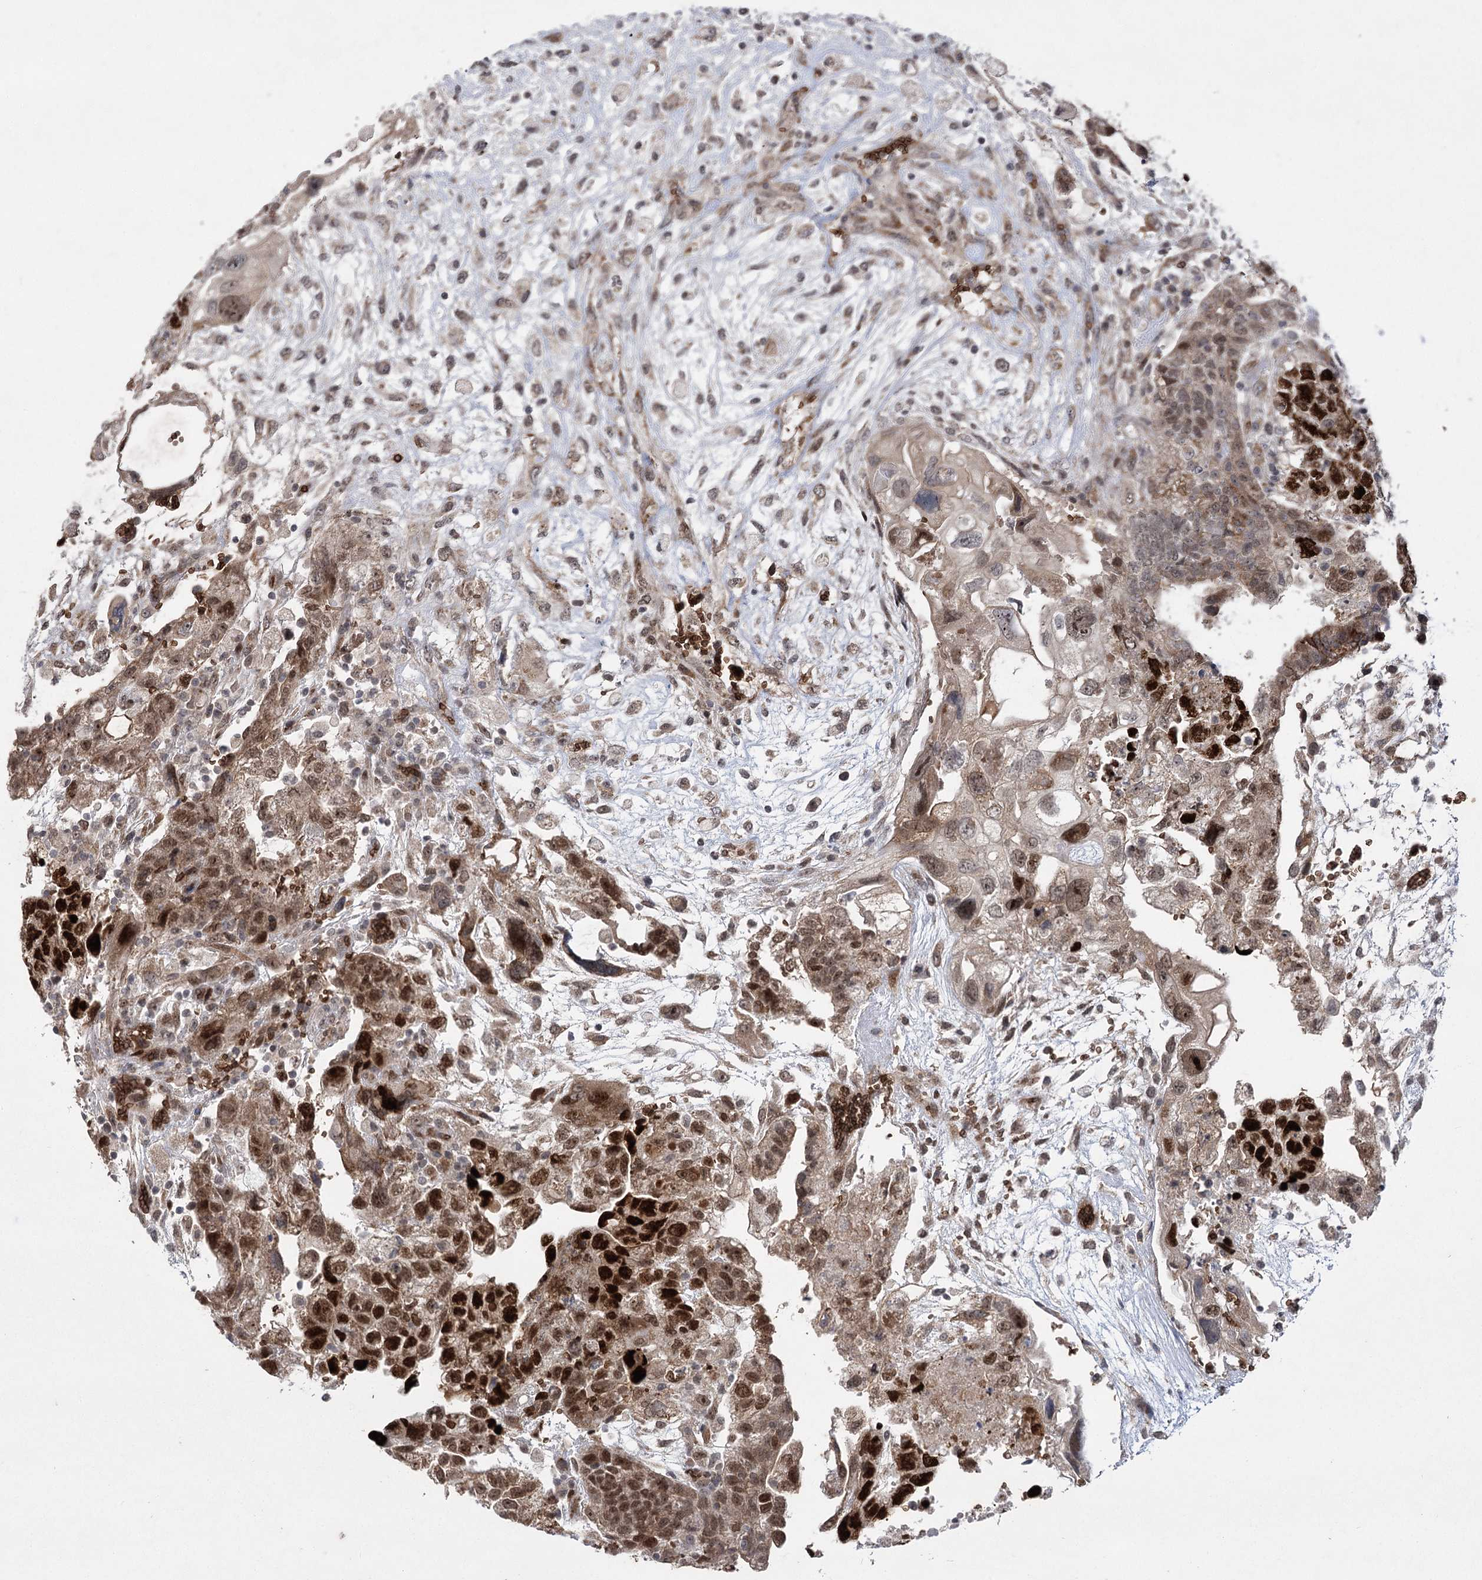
{"staining": {"intensity": "strong", "quantity": ">75%", "location": "nuclear"}, "tissue": "testis cancer", "cell_type": "Tumor cells", "image_type": "cancer", "snomed": [{"axis": "morphology", "description": "Carcinoma, Embryonal, NOS"}, {"axis": "topography", "description": "Testis"}], "caption": "Testis cancer stained for a protein (brown) displays strong nuclear positive positivity in approximately >75% of tumor cells.", "gene": "NSMCE4A", "patient": {"sex": "male", "age": 36}}